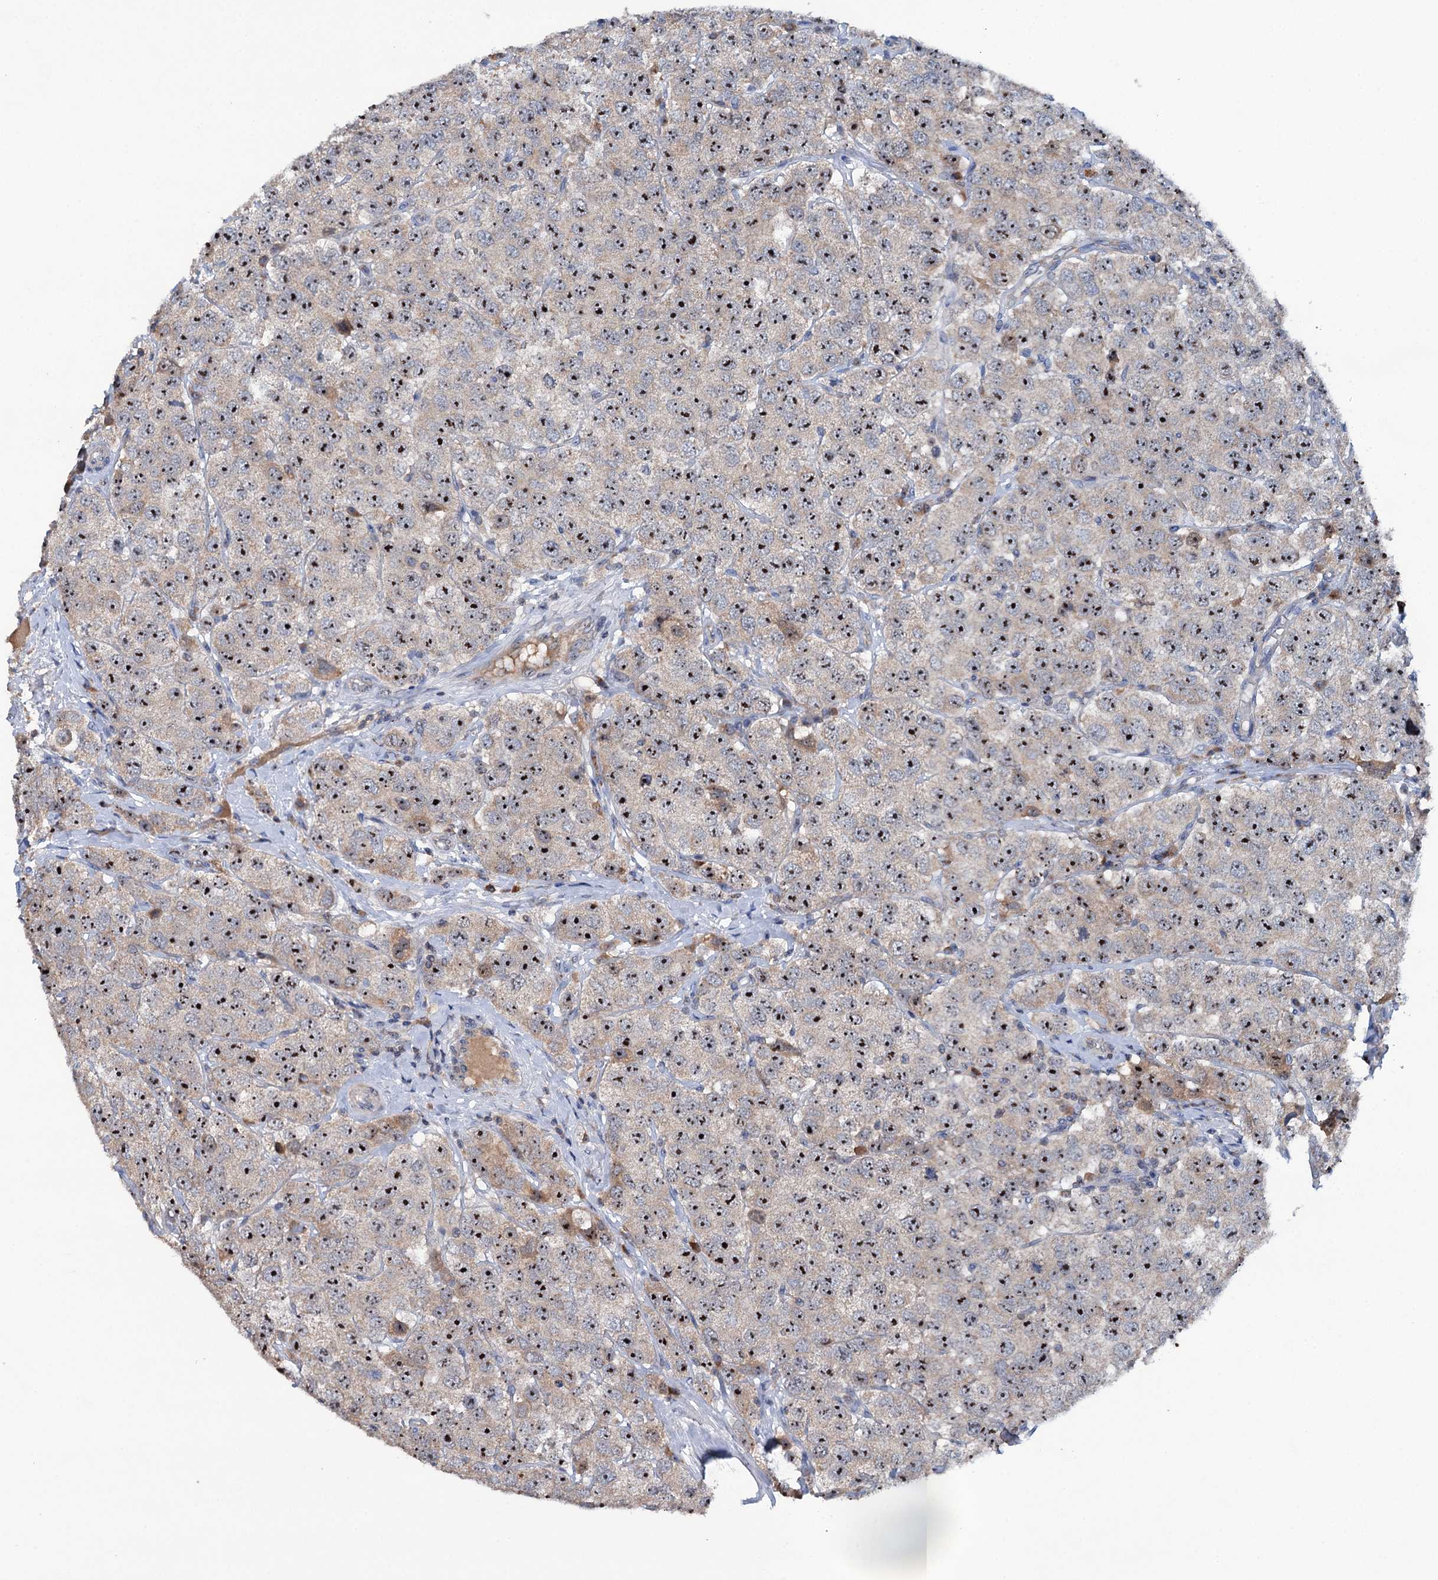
{"staining": {"intensity": "moderate", "quantity": ">75%", "location": "cytoplasmic/membranous,nuclear"}, "tissue": "testis cancer", "cell_type": "Tumor cells", "image_type": "cancer", "snomed": [{"axis": "morphology", "description": "Seminoma, NOS"}, {"axis": "topography", "description": "Testis"}], "caption": "Immunohistochemical staining of human testis seminoma reveals medium levels of moderate cytoplasmic/membranous and nuclear protein staining in about >75% of tumor cells.", "gene": "HTR3B", "patient": {"sex": "male", "age": 28}}